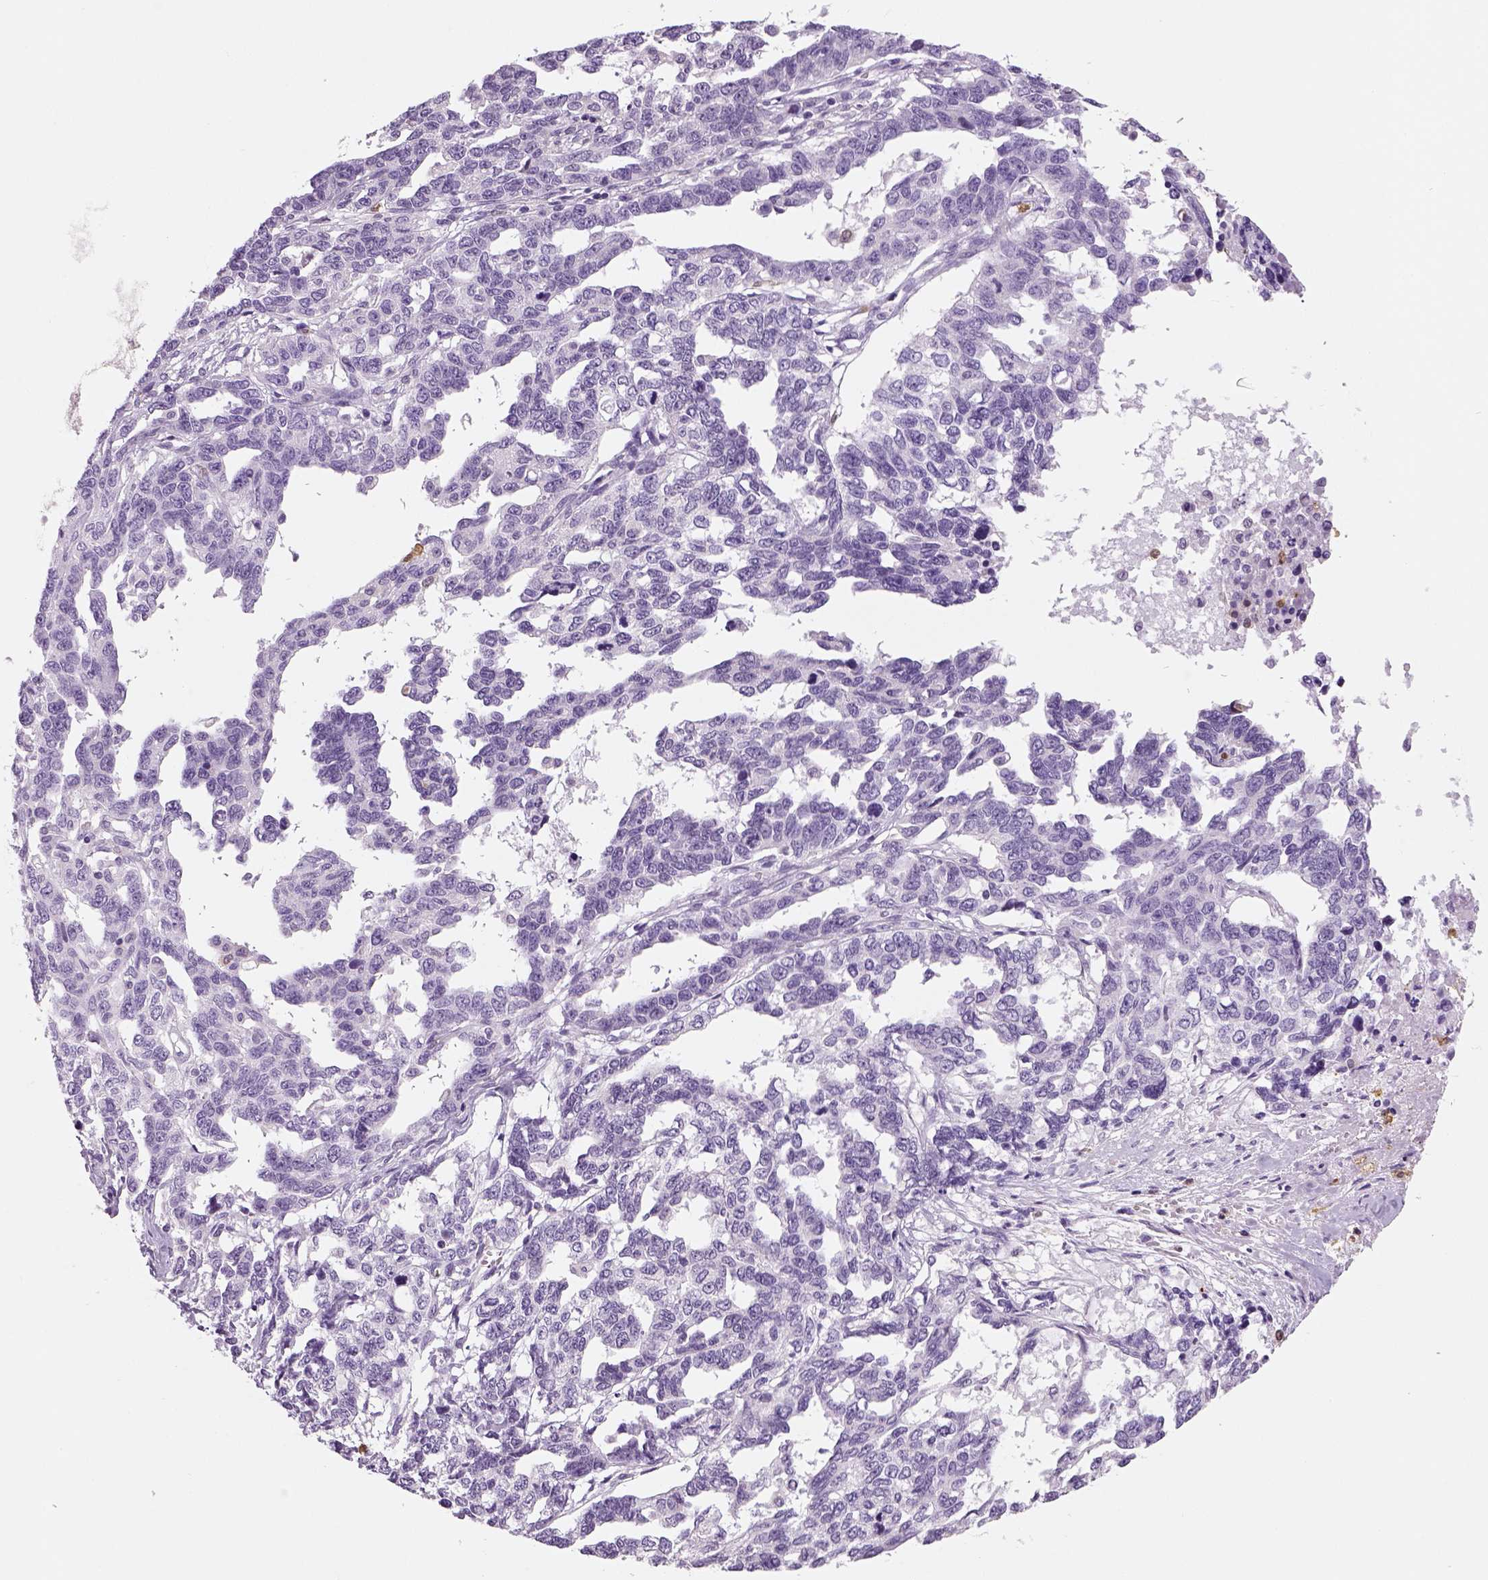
{"staining": {"intensity": "negative", "quantity": "none", "location": "none"}, "tissue": "ovarian cancer", "cell_type": "Tumor cells", "image_type": "cancer", "snomed": [{"axis": "morphology", "description": "Cystadenocarcinoma, serous, NOS"}, {"axis": "topography", "description": "Ovary"}], "caption": "Immunohistochemistry (IHC) of serous cystadenocarcinoma (ovarian) shows no positivity in tumor cells.", "gene": "NECAB2", "patient": {"sex": "female", "age": 69}}